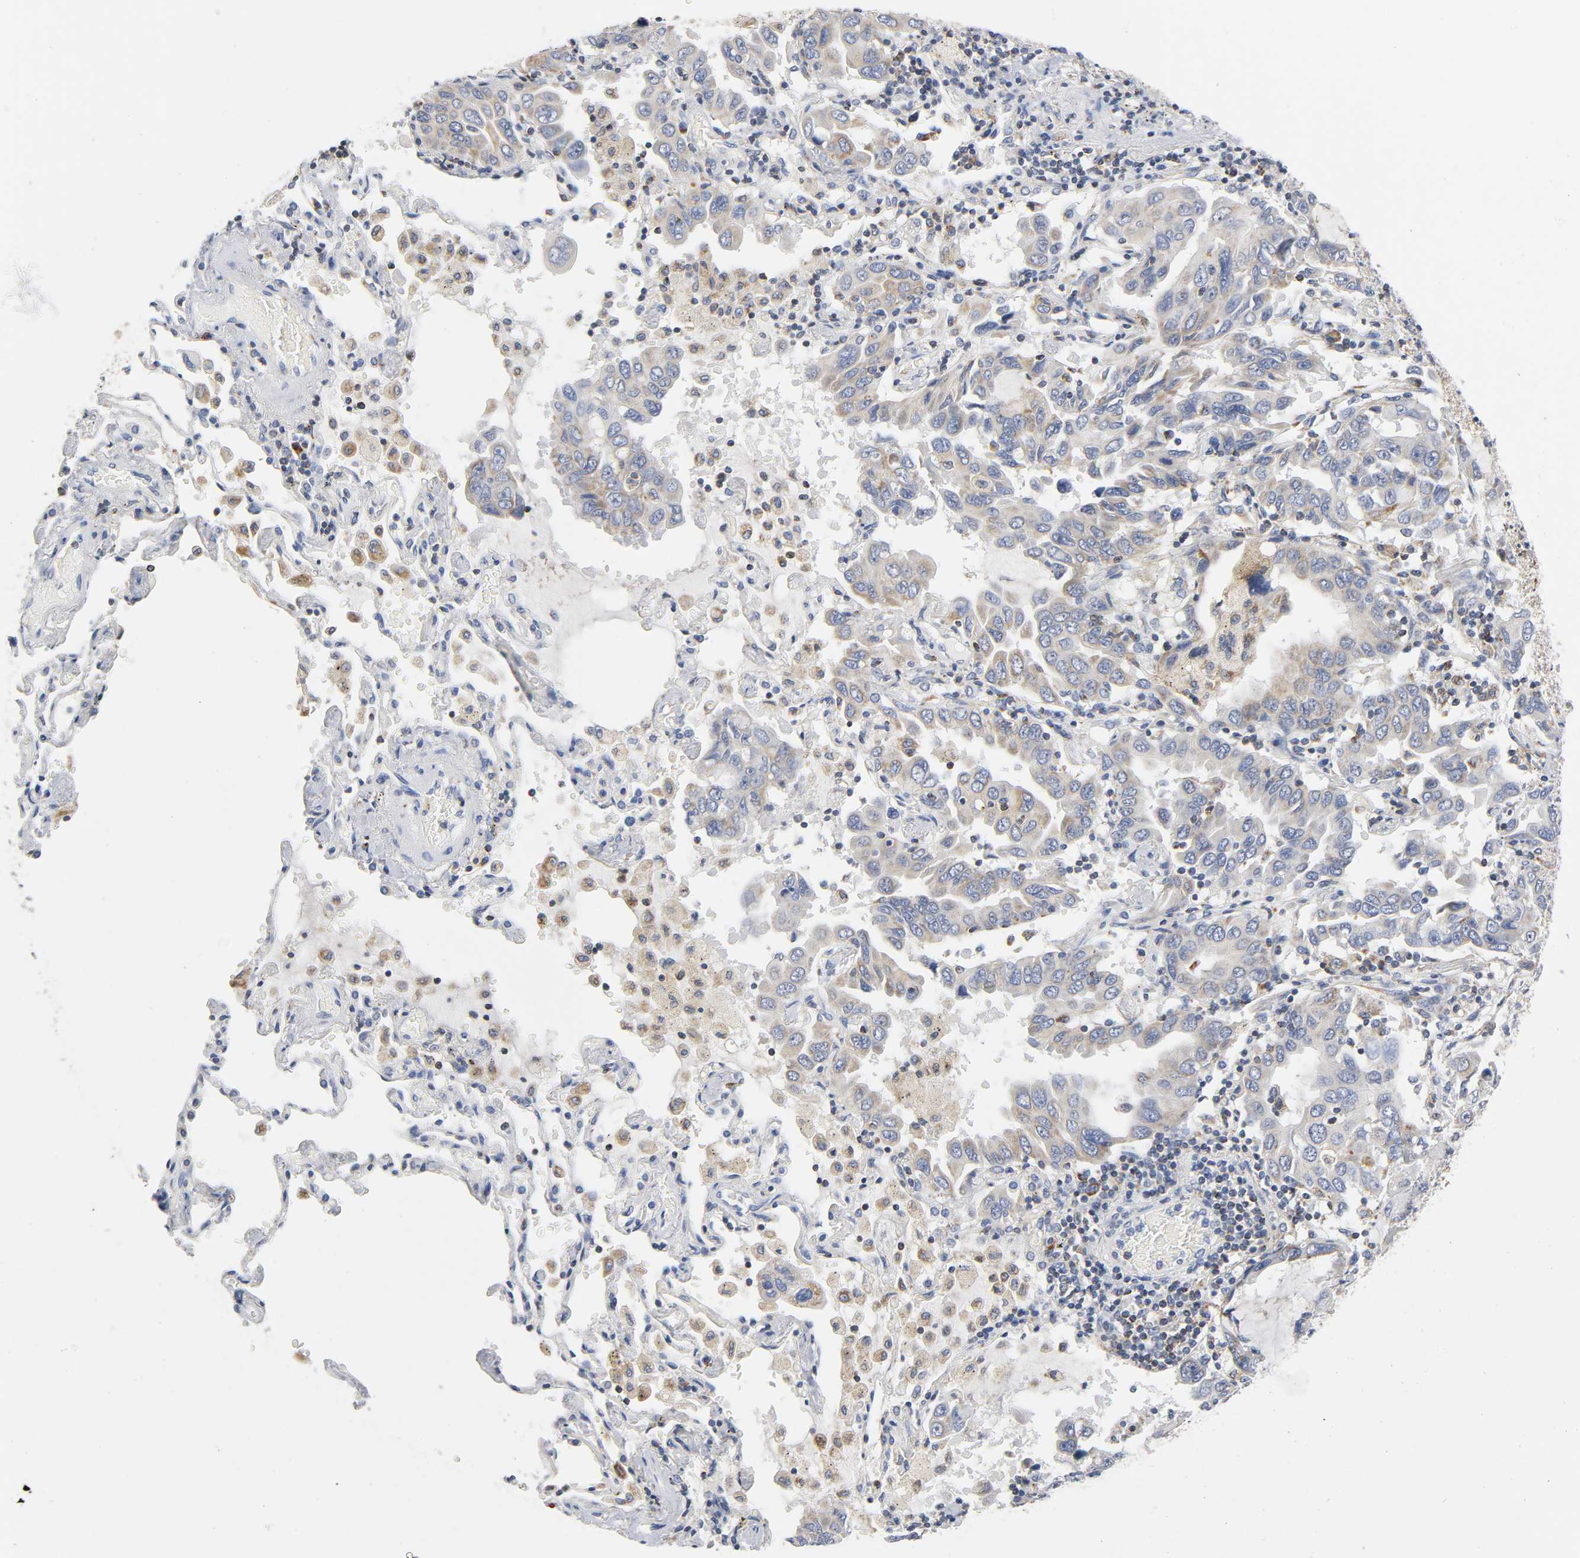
{"staining": {"intensity": "weak", "quantity": "<25%", "location": "cytoplasmic/membranous"}, "tissue": "lung cancer", "cell_type": "Tumor cells", "image_type": "cancer", "snomed": [{"axis": "morphology", "description": "Adenocarcinoma, NOS"}, {"axis": "topography", "description": "Lung"}], "caption": "This histopathology image is of lung cancer (adenocarcinoma) stained with immunohistochemistry (IHC) to label a protein in brown with the nuclei are counter-stained blue. There is no expression in tumor cells.", "gene": "BAK1", "patient": {"sex": "male", "age": 64}}